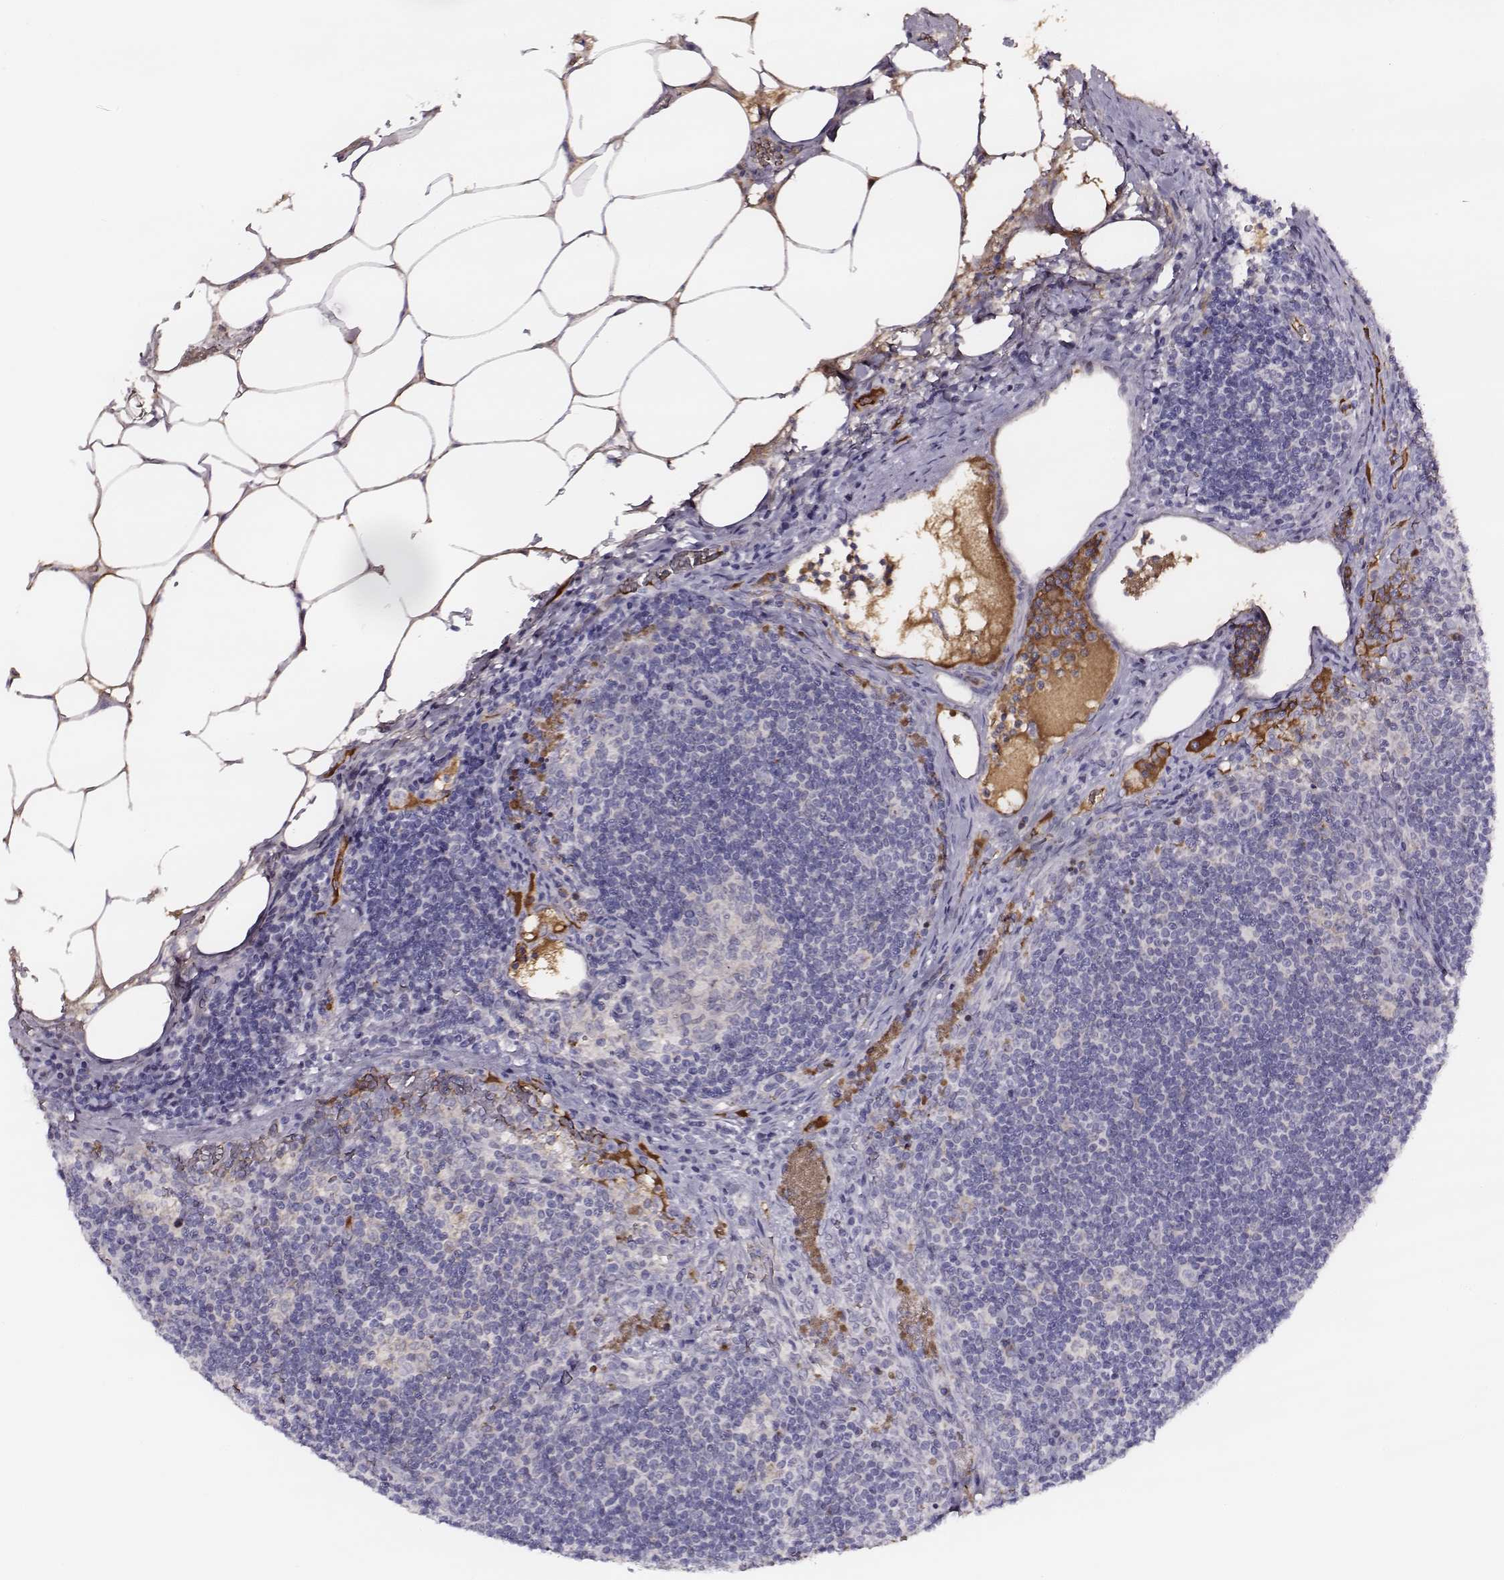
{"staining": {"intensity": "negative", "quantity": "none", "location": "none"}, "tissue": "lymph node", "cell_type": "Germinal center cells", "image_type": "normal", "snomed": [{"axis": "morphology", "description": "Normal tissue, NOS"}, {"axis": "topography", "description": "Lymph node"}], "caption": "Immunohistochemical staining of unremarkable human lymph node demonstrates no significant positivity in germinal center cells.", "gene": "TF", "patient": {"sex": "male", "age": 67}}